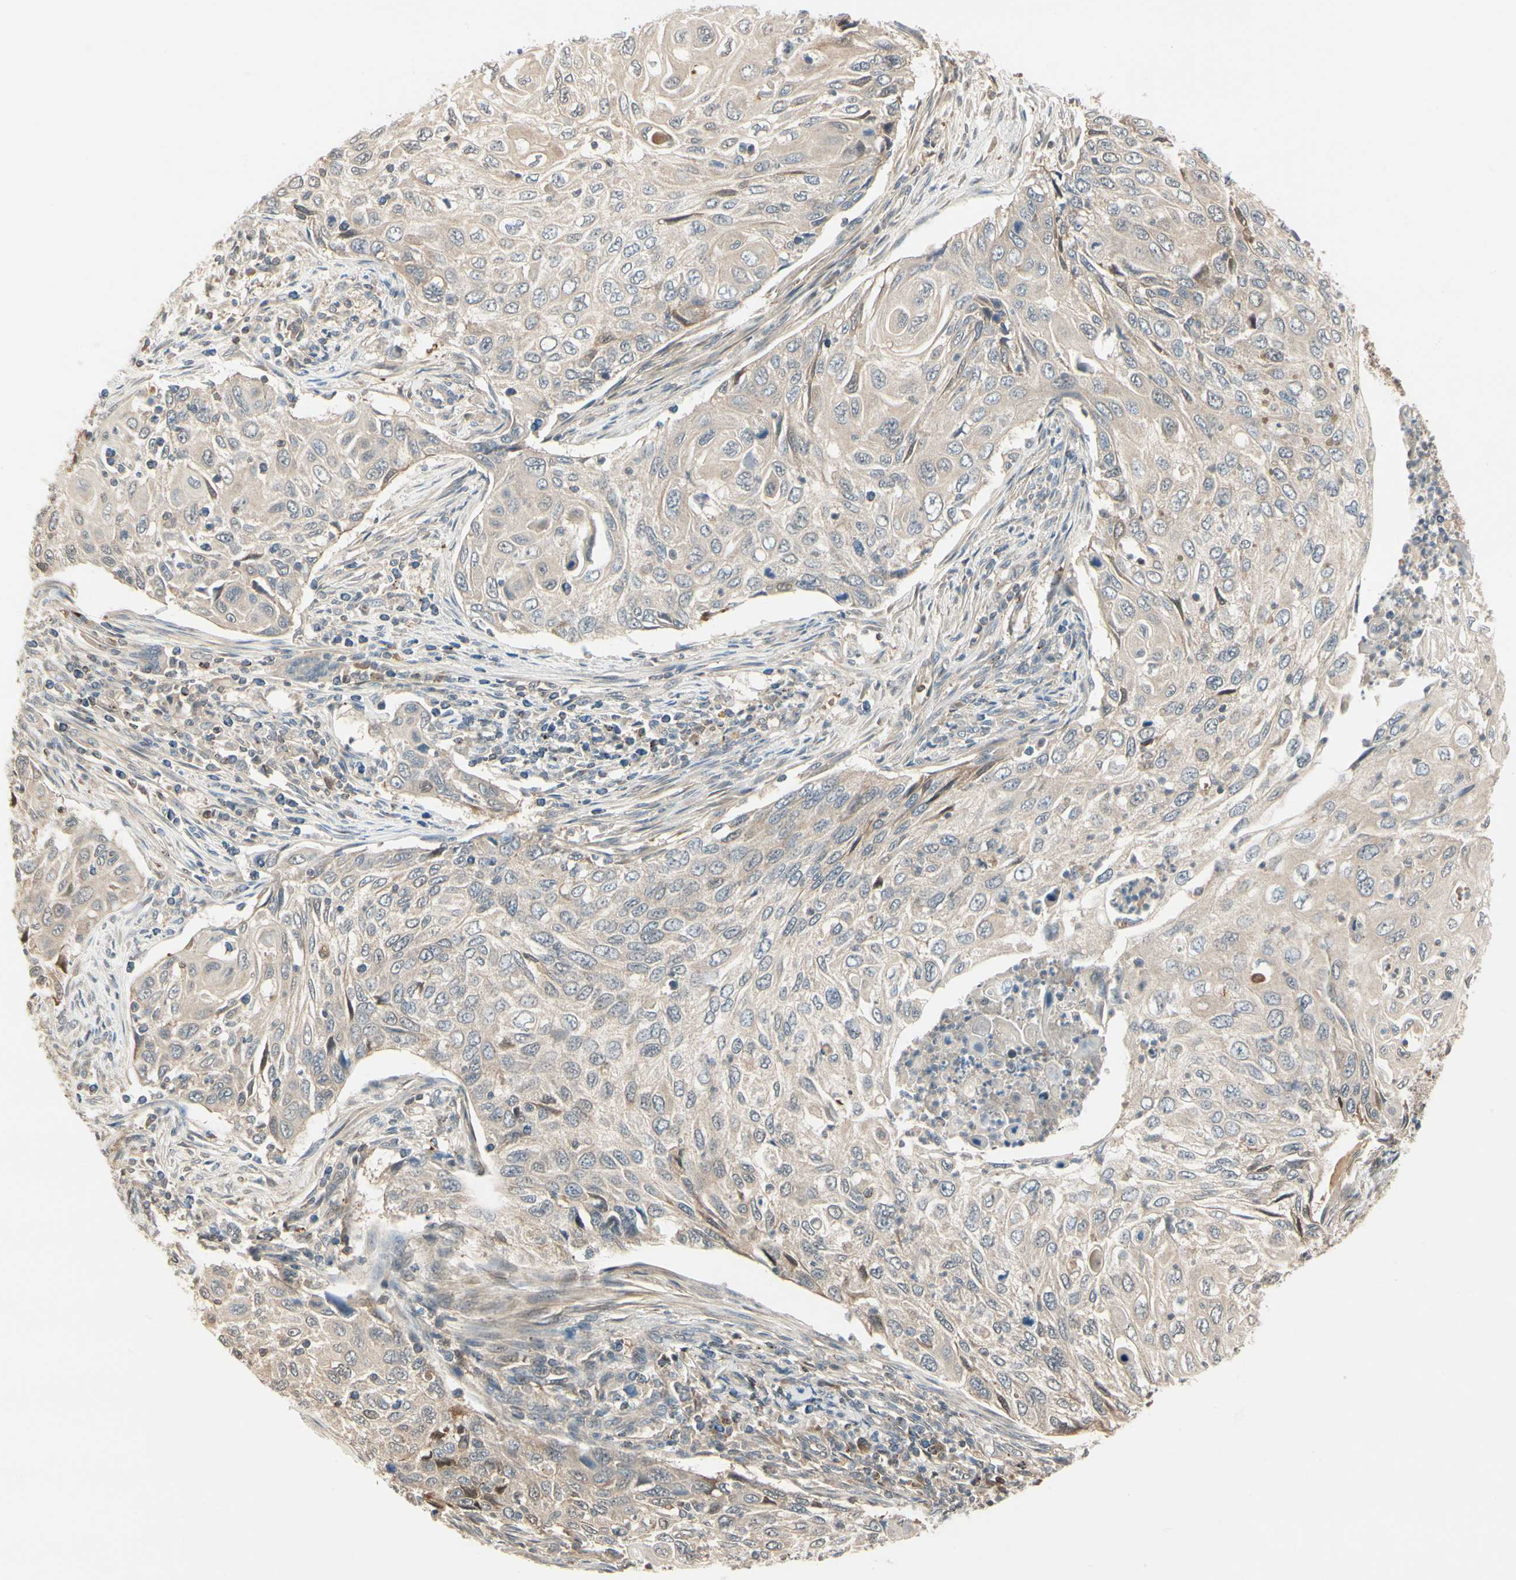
{"staining": {"intensity": "weak", "quantity": ">75%", "location": "cytoplasmic/membranous"}, "tissue": "cervical cancer", "cell_type": "Tumor cells", "image_type": "cancer", "snomed": [{"axis": "morphology", "description": "Squamous cell carcinoma, NOS"}, {"axis": "topography", "description": "Cervix"}], "caption": "The photomicrograph exhibits a brown stain indicating the presence of a protein in the cytoplasmic/membranous of tumor cells in squamous cell carcinoma (cervical).", "gene": "EVC", "patient": {"sex": "female", "age": 70}}